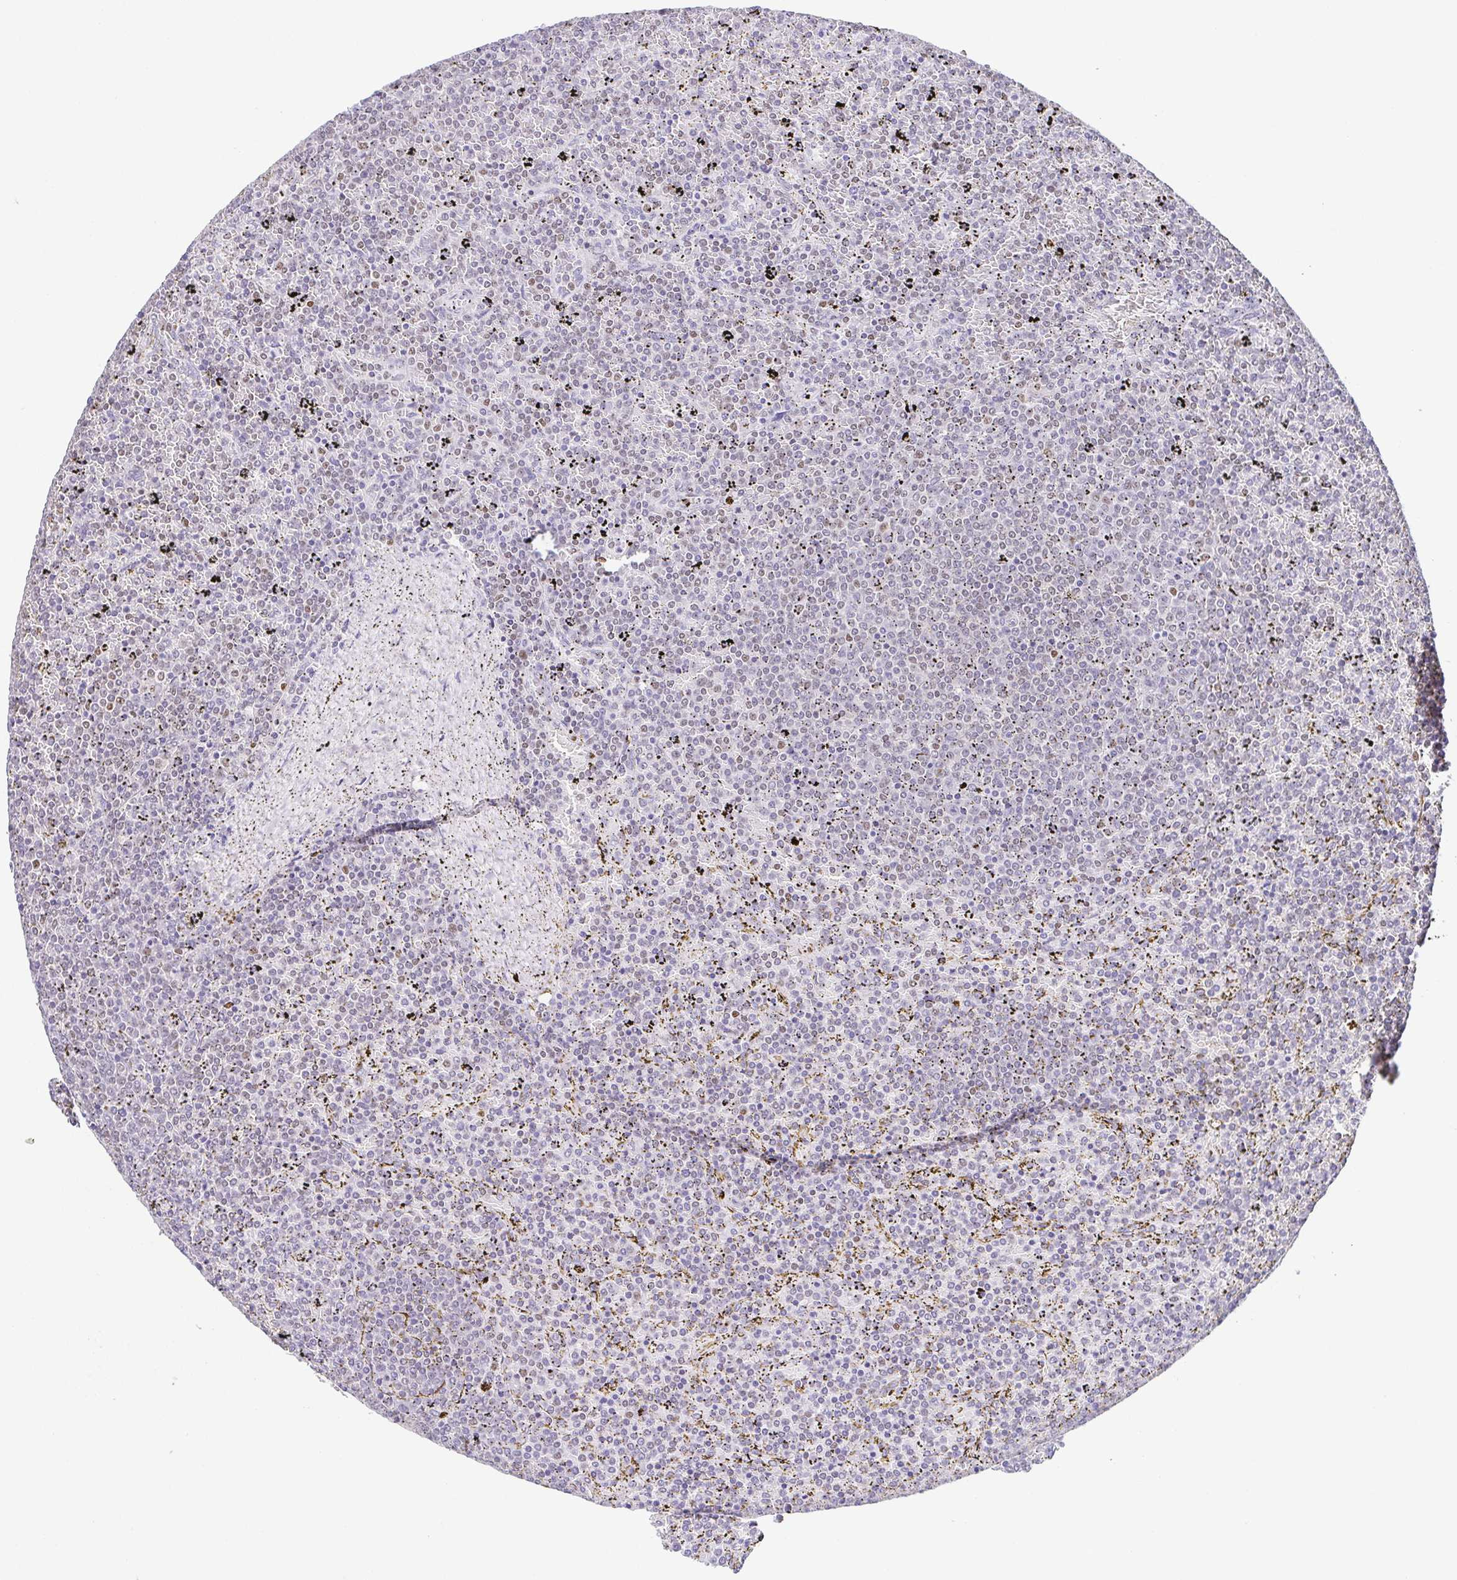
{"staining": {"intensity": "moderate", "quantity": "<25%", "location": "nuclear"}, "tissue": "lymphoma", "cell_type": "Tumor cells", "image_type": "cancer", "snomed": [{"axis": "morphology", "description": "Malignant lymphoma, non-Hodgkin's type, Low grade"}, {"axis": "topography", "description": "Spleen"}], "caption": "Tumor cells exhibit low levels of moderate nuclear positivity in about <25% of cells in human lymphoma.", "gene": "TCF3", "patient": {"sex": "female", "age": 77}}